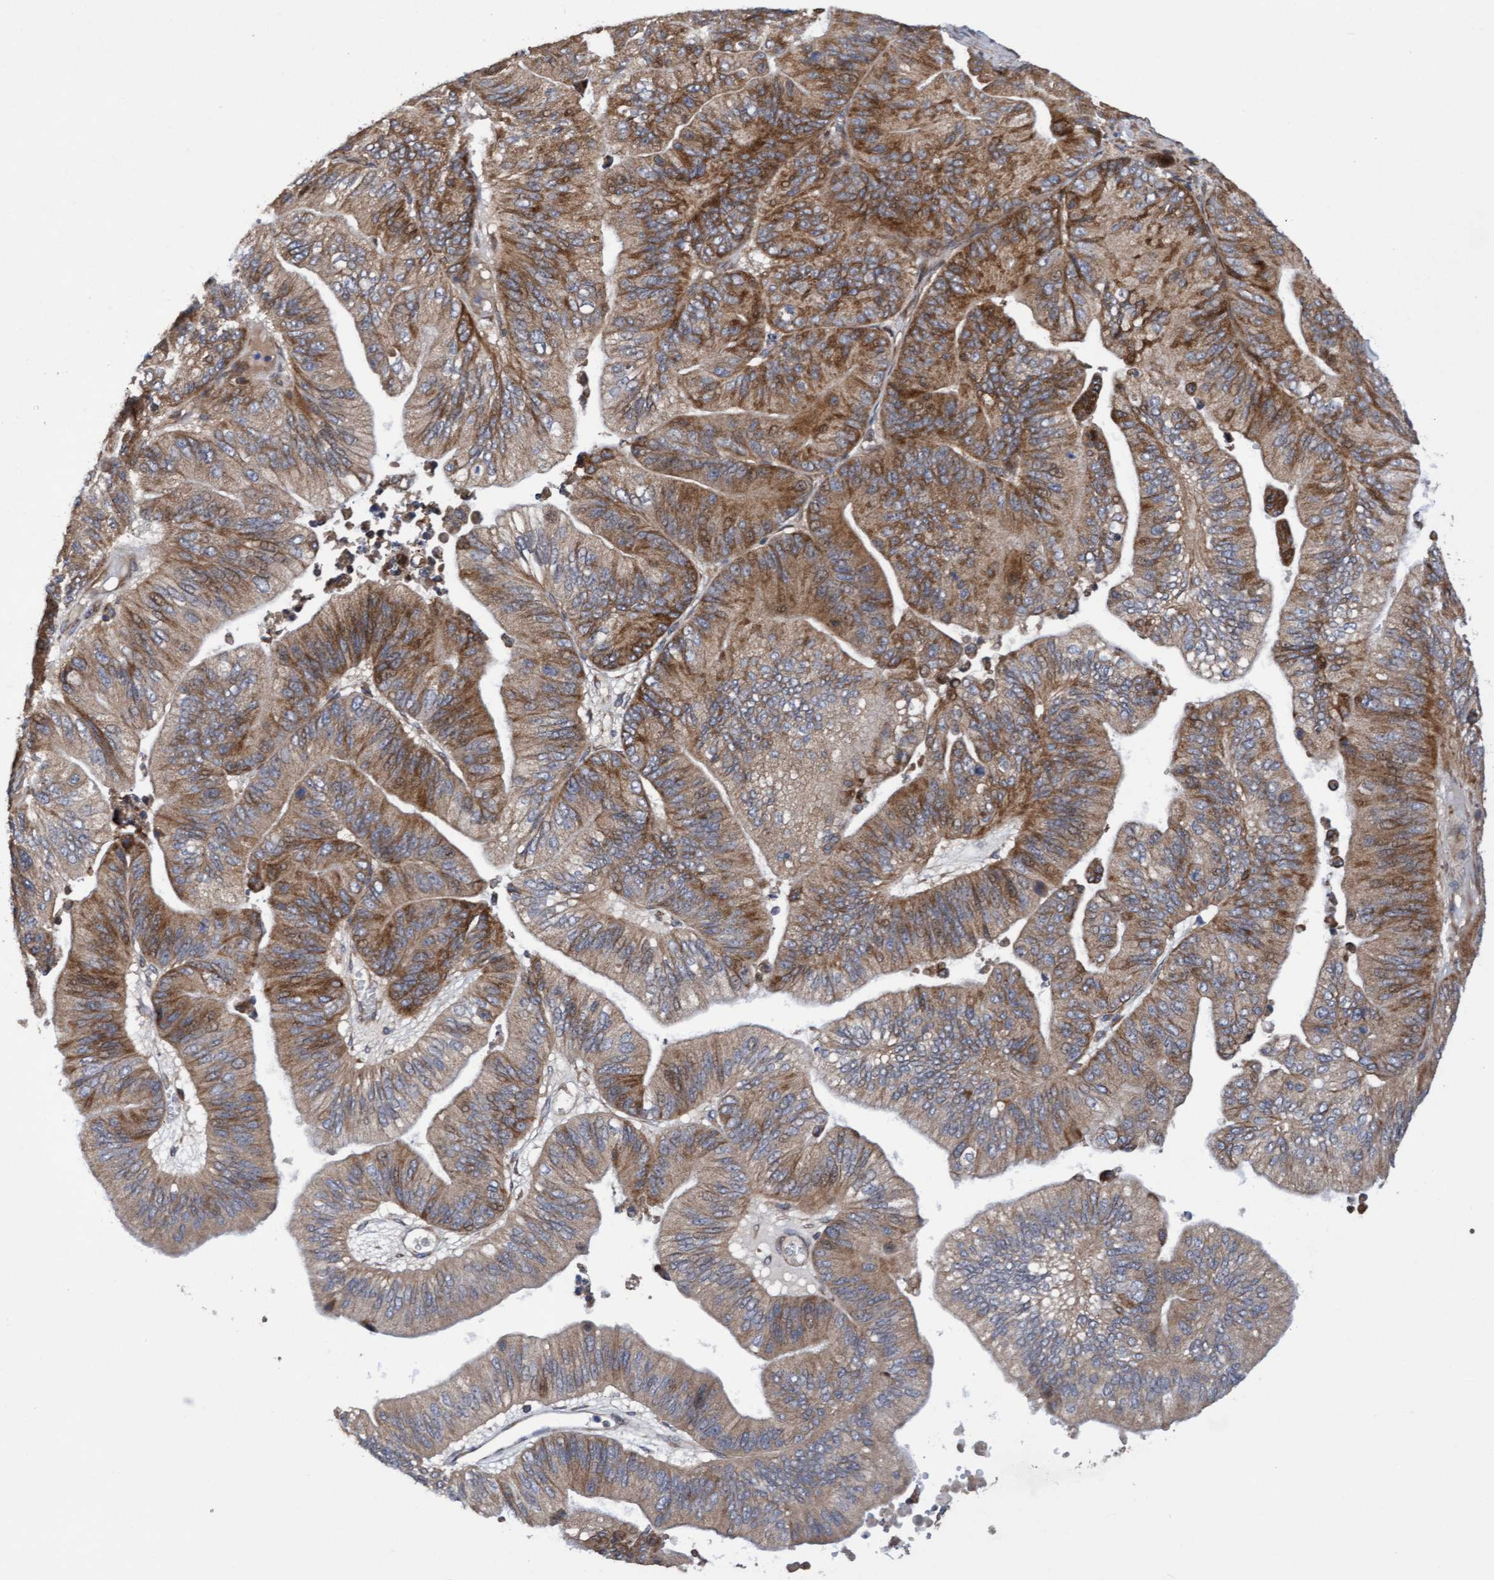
{"staining": {"intensity": "moderate", "quantity": ">75%", "location": "cytoplasmic/membranous"}, "tissue": "ovarian cancer", "cell_type": "Tumor cells", "image_type": "cancer", "snomed": [{"axis": "morphology", "description": "Cystadenocarcinoma, mucinous, NOS"}, {"axis": "topography", "description": "Ovary"}], "caption": "IHC staining of ovarian mucinous cystadenocarcinoma, which shows medium levels of moderate cytoplasmic/membranous staining in about >75% of tumor cells indicating moderate cytoplasmic/membranous protein staining. The staining was performed using DAB (3,3'-diaminobenzidine) (brown) for protein detection and nuclei were counterstained in hematoxylin (blue).", "gene": "ELP5", "patient": {"sex": "female", "age": 61}}